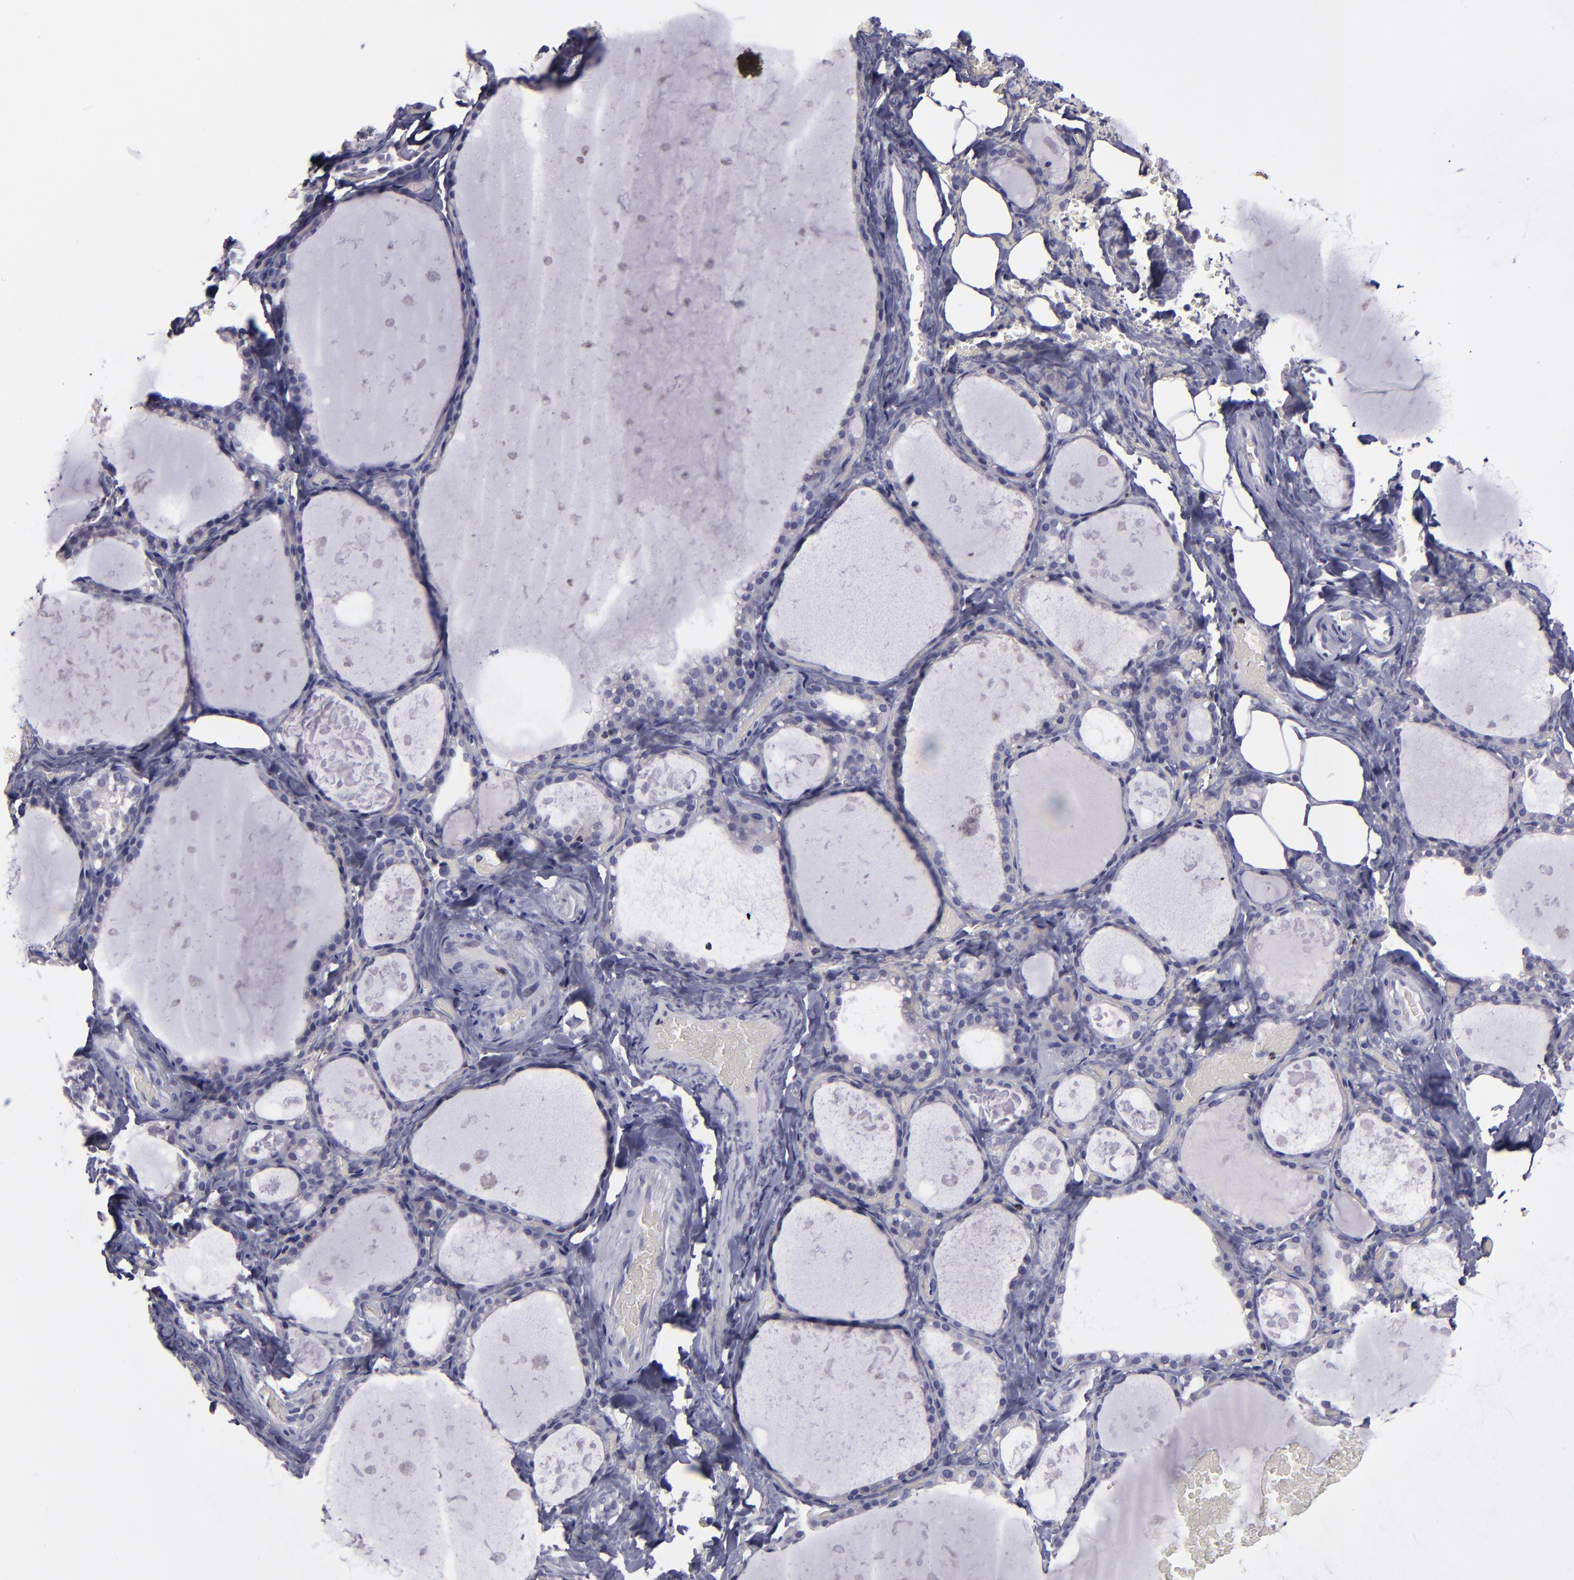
{"staining": {"intensity": "negative", "quantity": "none", "location": "none"}, "tissue": "thyroid gland", "cell_type": "Glandular cells", "image_type": "normal", "snomed": [{"axis": "morphology", "description": "Normal tissue, NOS"}, {"axis": "topography", "description": "Thyroid gland"}], "caption": "IHC micrograph of normal human thyroid gland stained for a protein (brown), which reveals no expression in glandular cells.", "gene": "CEBPE", "patient": {"sex": "male", "age": 61}}